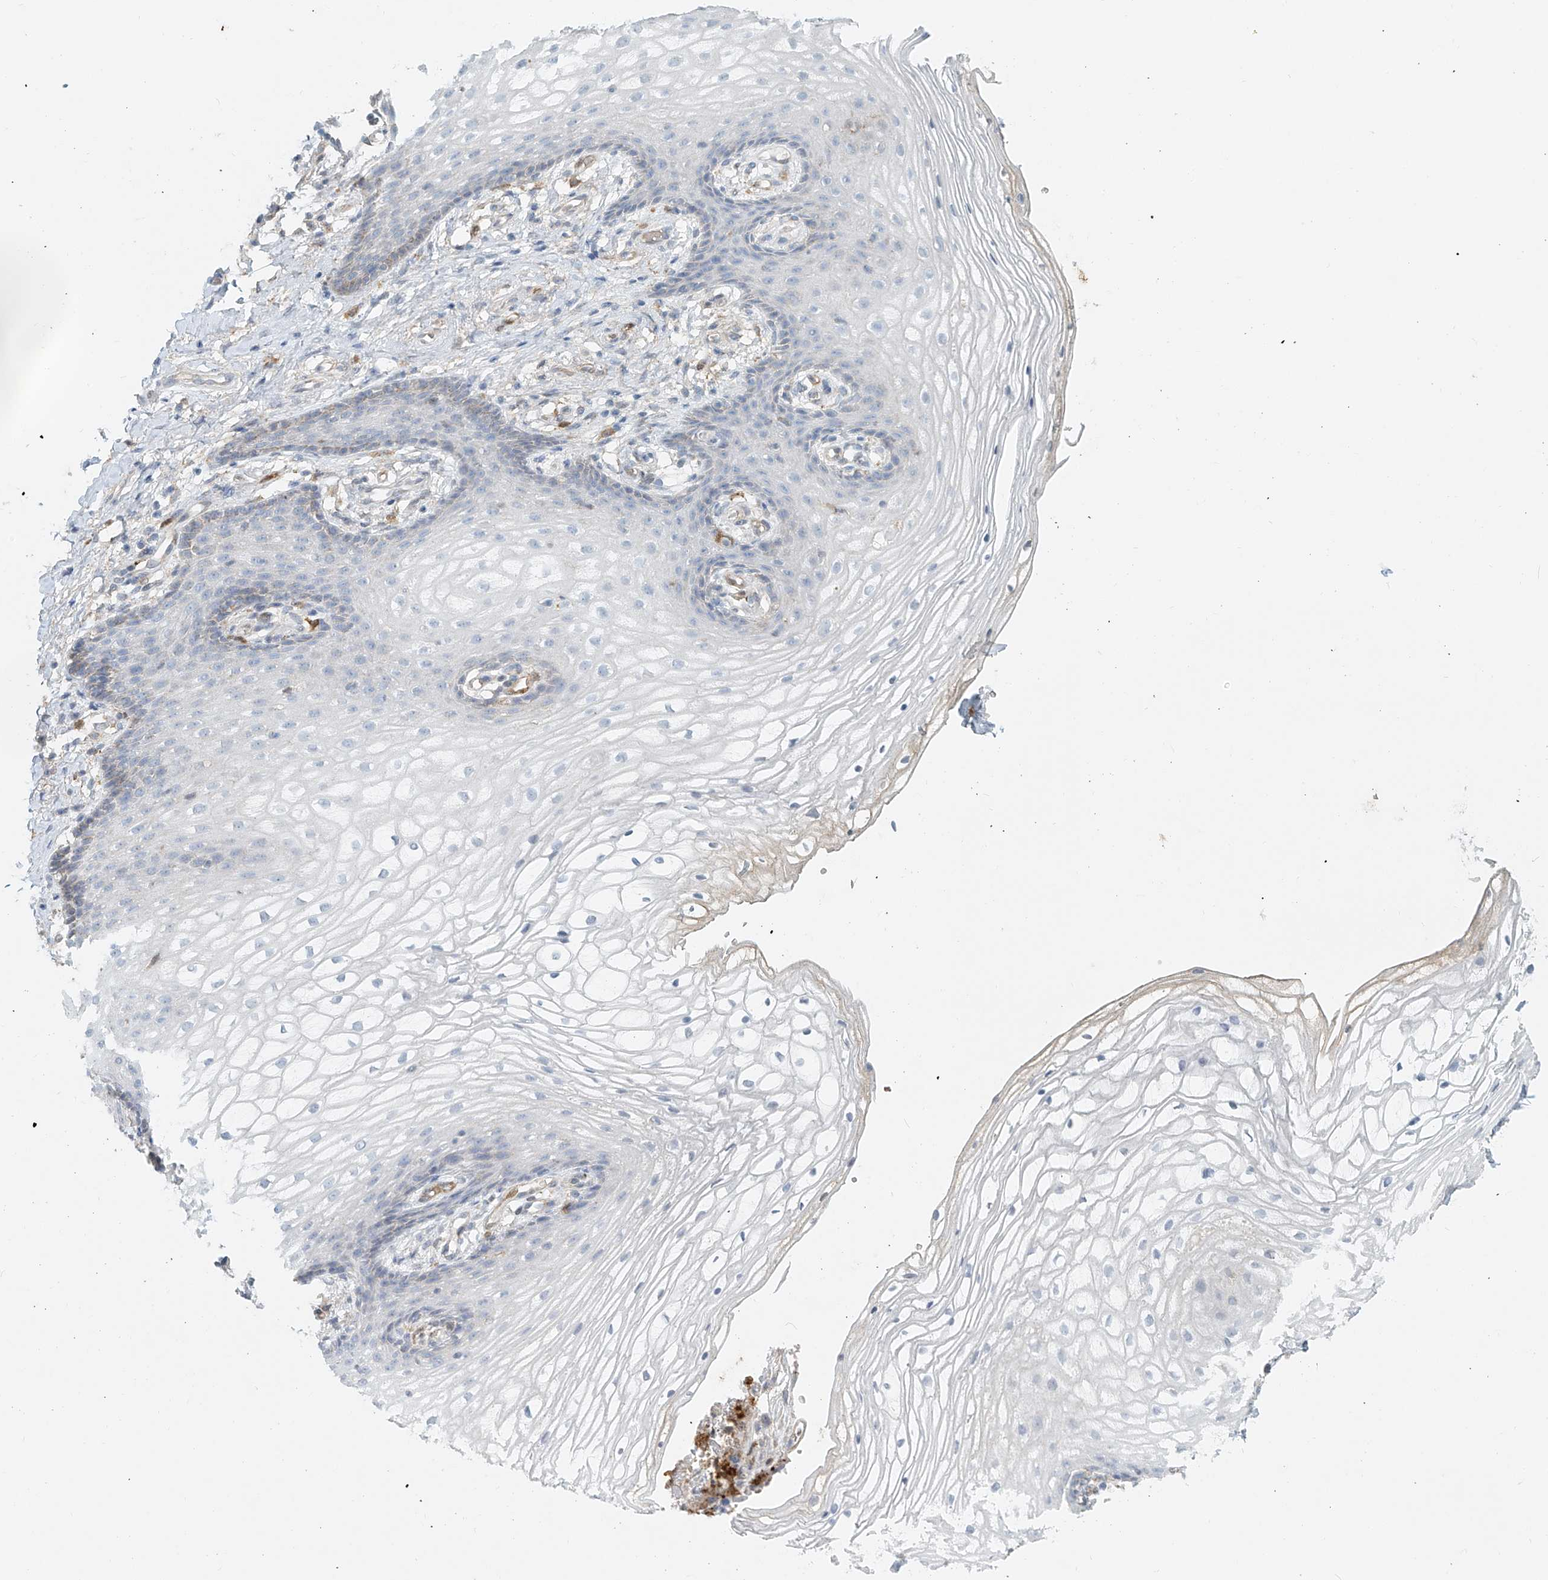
{"staining": {"intensity": "weak", "quantity": "<25%", "location": "cytoplasmic/membranous"}, "tissue": "vagina", "cell_type": "Squamous epithelial cells", "image_type": "normal", "snomed": [{"axis": "morphology", "description": "Normal tissue, NOS"}, {"axis": "topography", "description": "Vagina"}], "caption": "Human vagina stained for a protein using immunohistochemistry (IHC) demonstrates no positivity in squamous epithelial cells.", "gene": "PTPRA", "patient": {"sex": "female", "age": 60}}